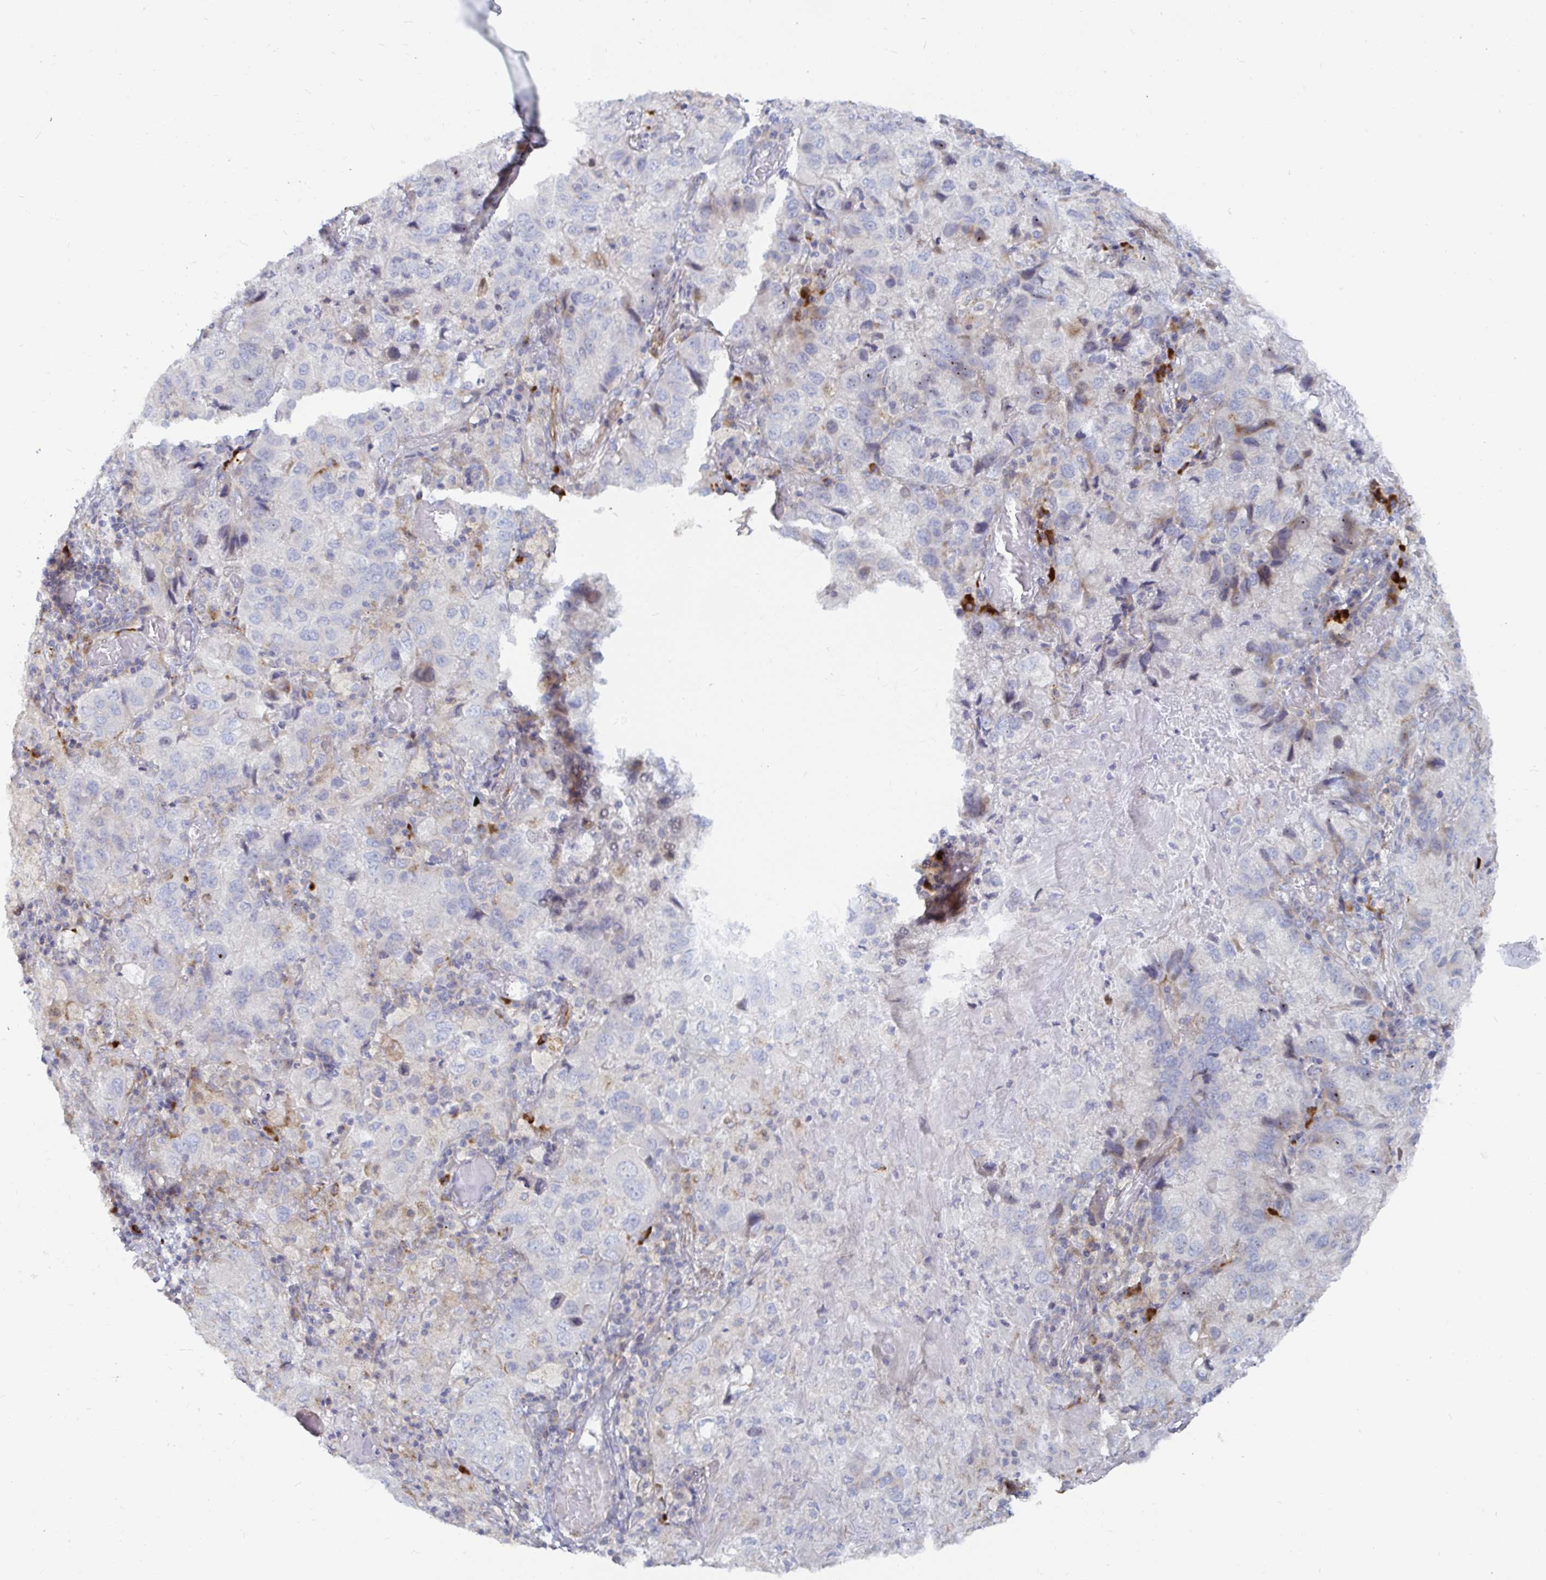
{"staining": {"intensity": "negative", "quantity": "none", "location": "none"}, "tissue": "lung cancer", "cell_type": "Tumor cells", "image_type": "cancer", "snomed": [{"axis": "morphology", "description": "Aneuploidy"}, {"axis": "morphology", "description": "Adenocarcinoma, NOS"}, {"axis": "morphology", "description": "Adenocarcinoma, metastatic, NOS"}, {"axis": "topography", "description": "Lymph node"}, {"axis": "topography", "description": "Lung"}], "caption": "A photomicrograph of human adenocarcinoma (lung) is negative for staining in tumor cells.", "gene": "SSH2", "patient": {"sex": "female", "age": 48}}